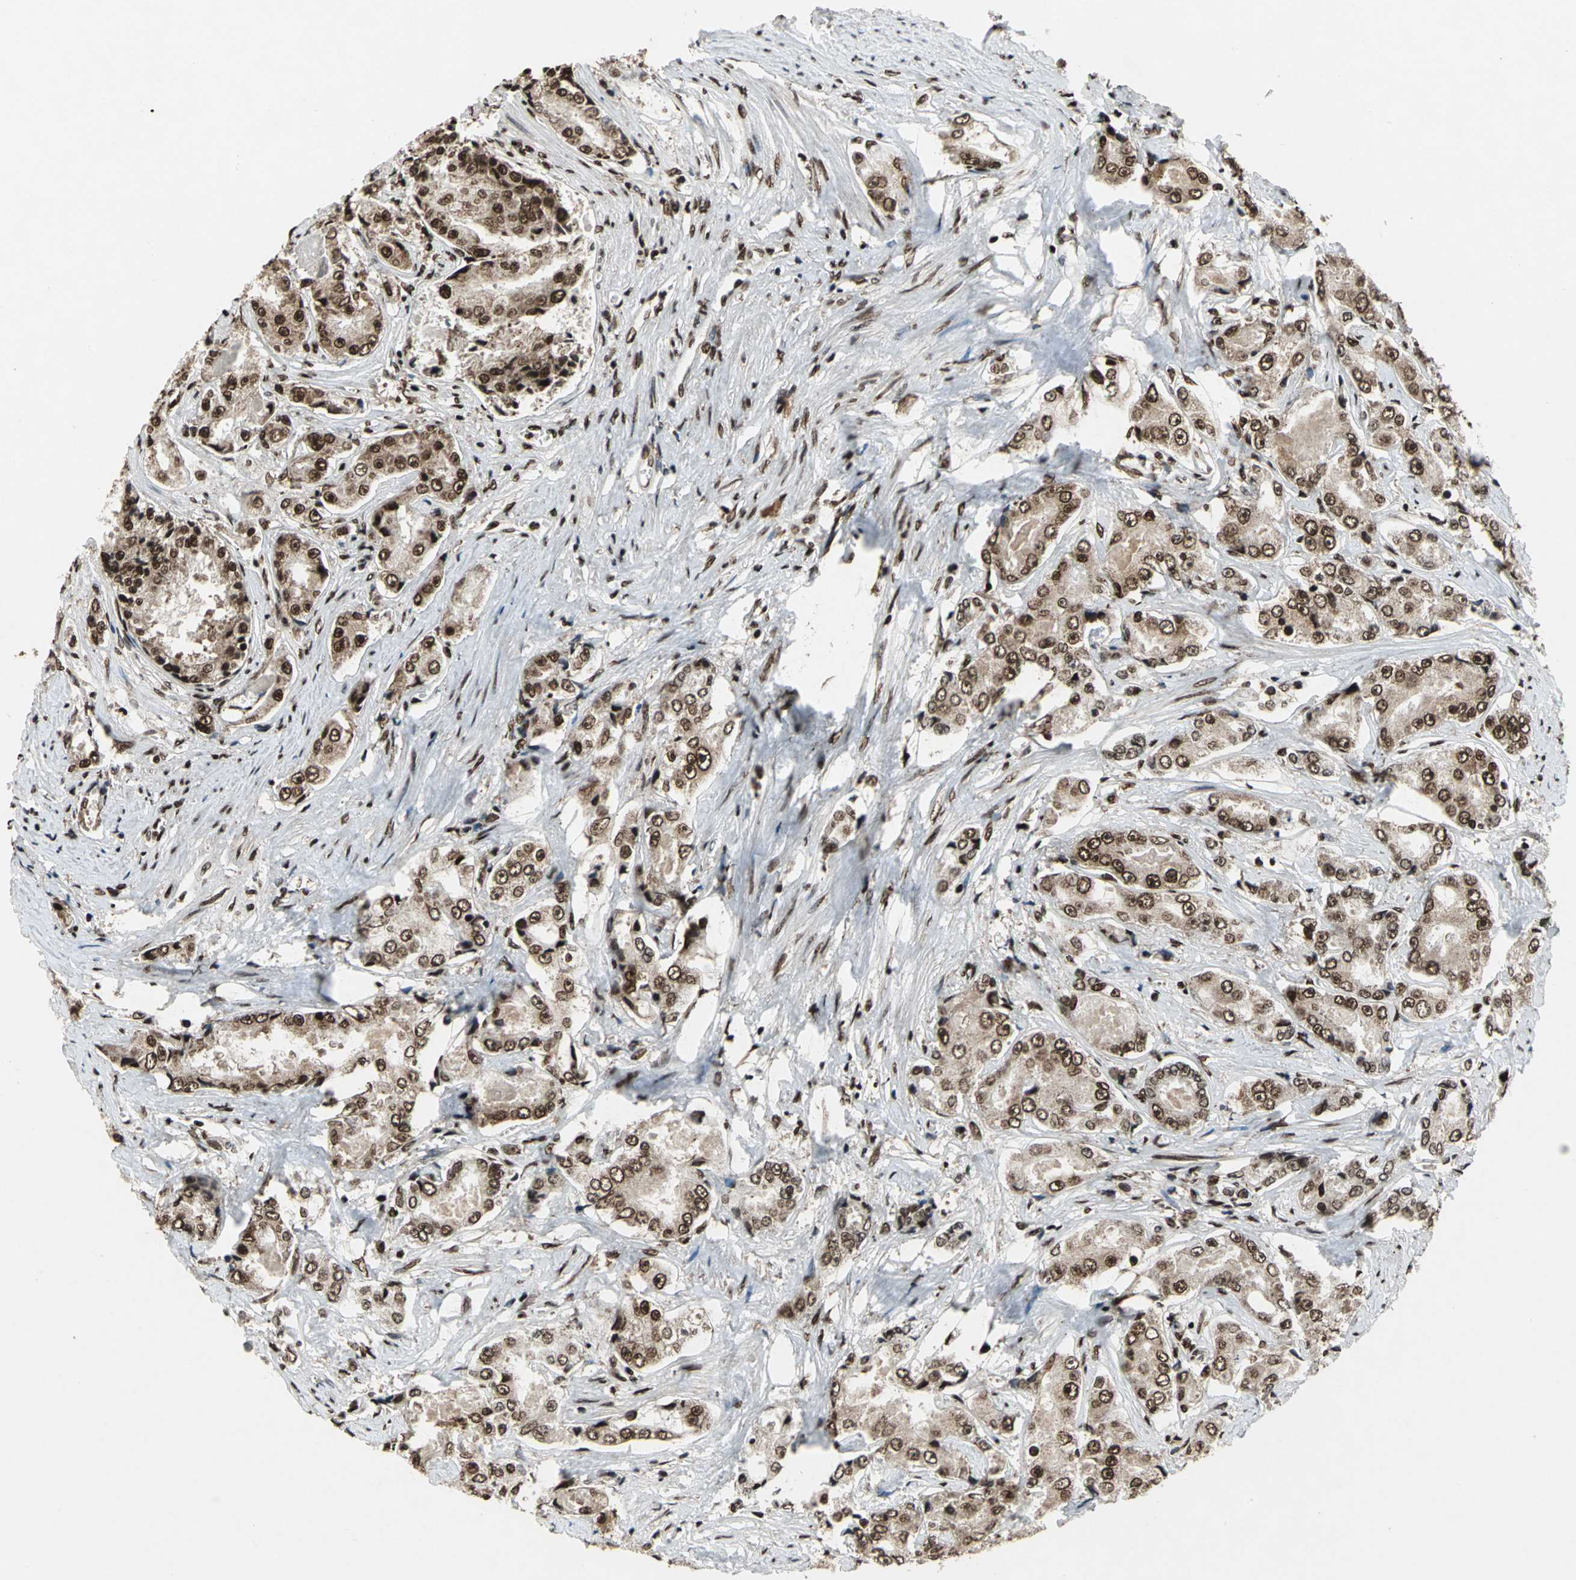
{"staining": {"intensity": "strong", "quantity": ">75%", "location": "nuclear"}, "tissue": "prostate cancer", "cell_type": "Tumor cells", "image_type": "cancer", "snomed": [{"axis": "morphology", "description": "Adenocarcinoma, High grade"}, {"axis": "topography", "description": "Prostate"}], "caption": "Protein staining of prostate adenocarcinoma (high-grade) tissue displays strong nuclear positivity in approximately >75% of tumor cells.", "gene": "MTA2", "patient": {"sex": "male", "age": 73}}